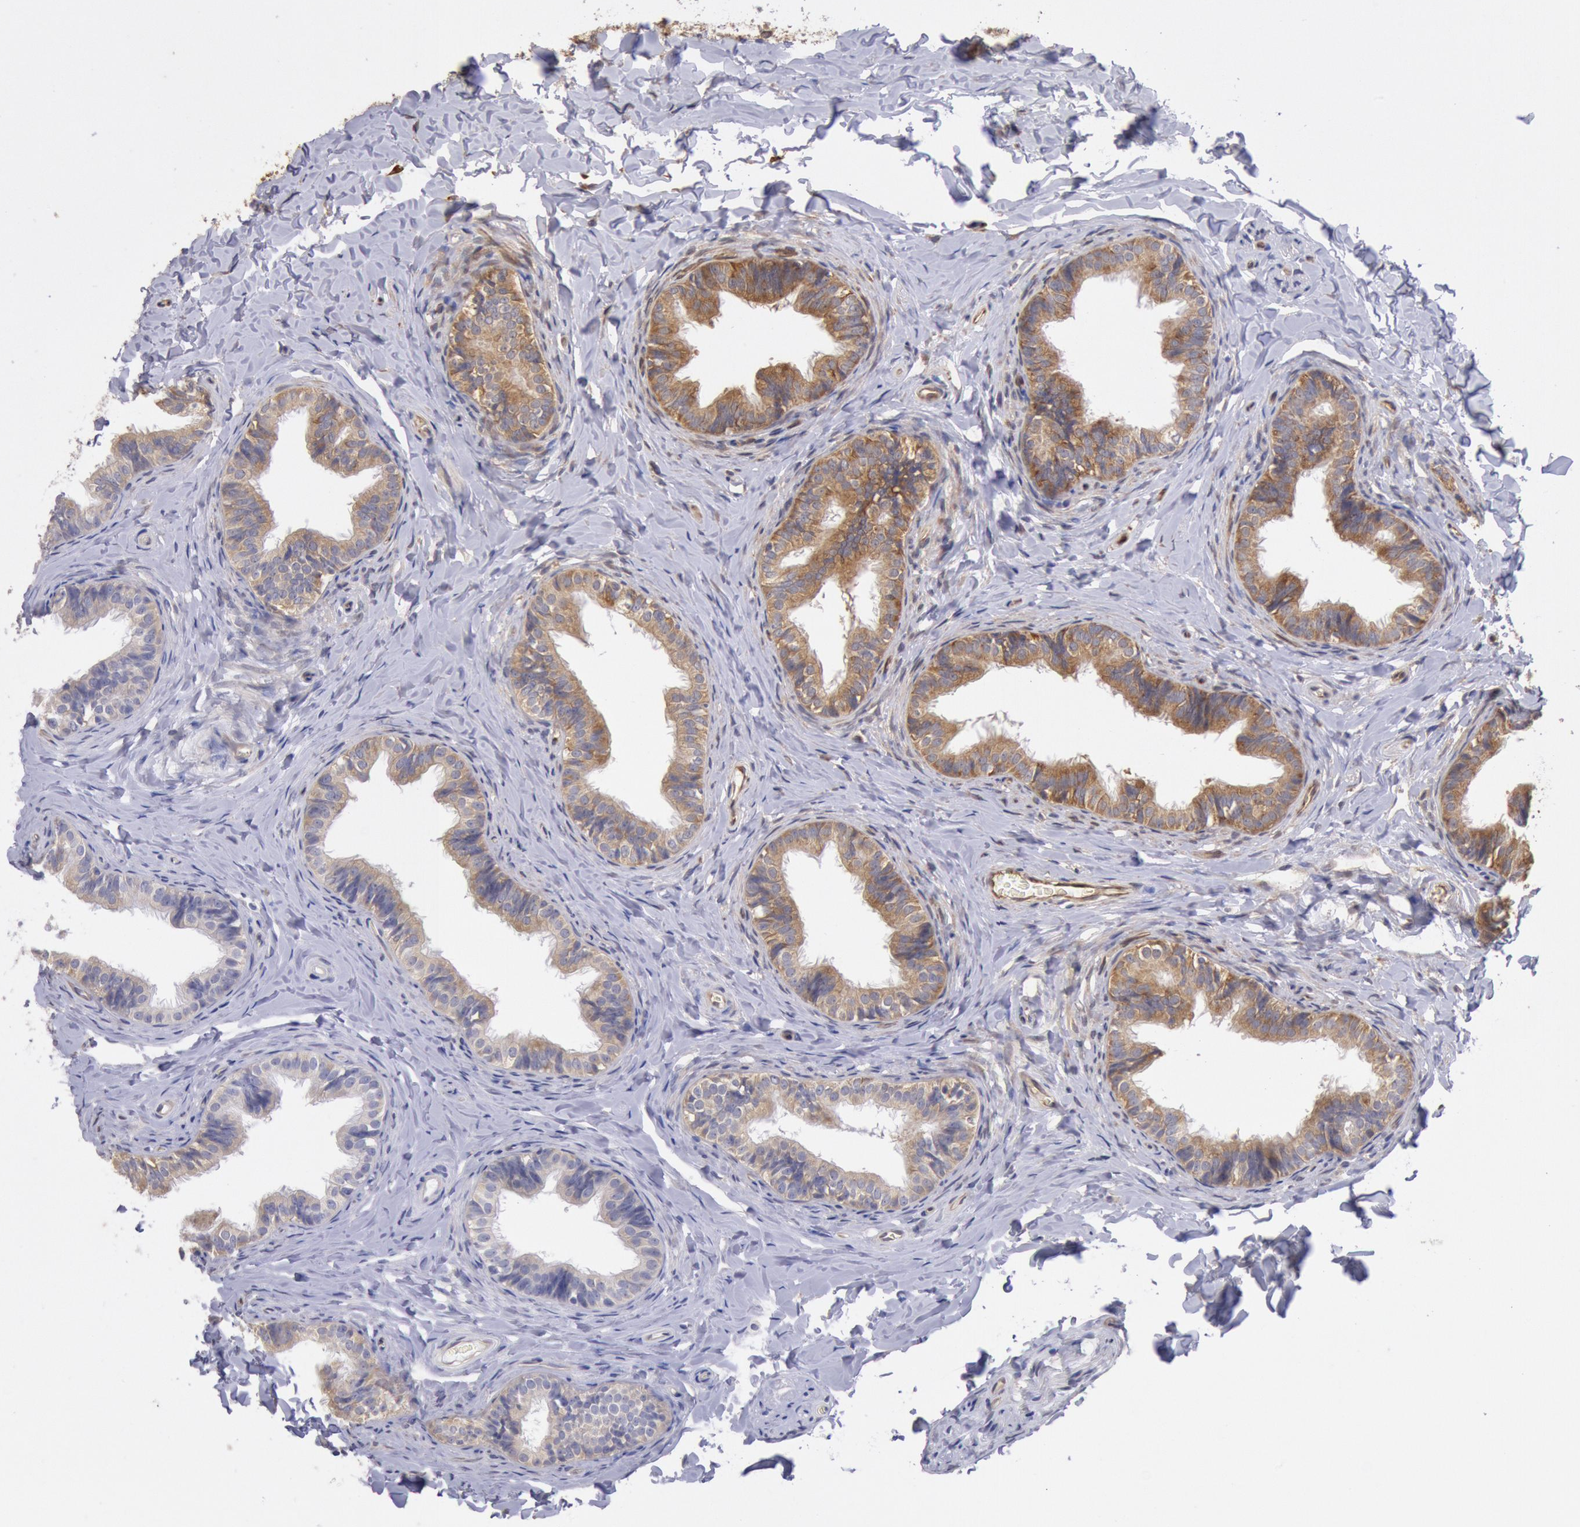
{"staining": {"intensity": "moderate", "quantity": ">75%", "location": "cytoplasmic/membranous"}, "tissue": "epididymis", "cell_type": "Glandular cells", "image_type": "normal", "snomed": [{"axis": "morphology", "description": "Normal tissue, NOS"}, {"axis": "topography", "description": "Epididymis"}], "caption": "Epididymis stained with a brown dye shows moderate cytoplasmic/membranous positive expression in about >75% of glandular cells.", "gene": "DRG1", "patient": {"sex": "male", "age": 26}}